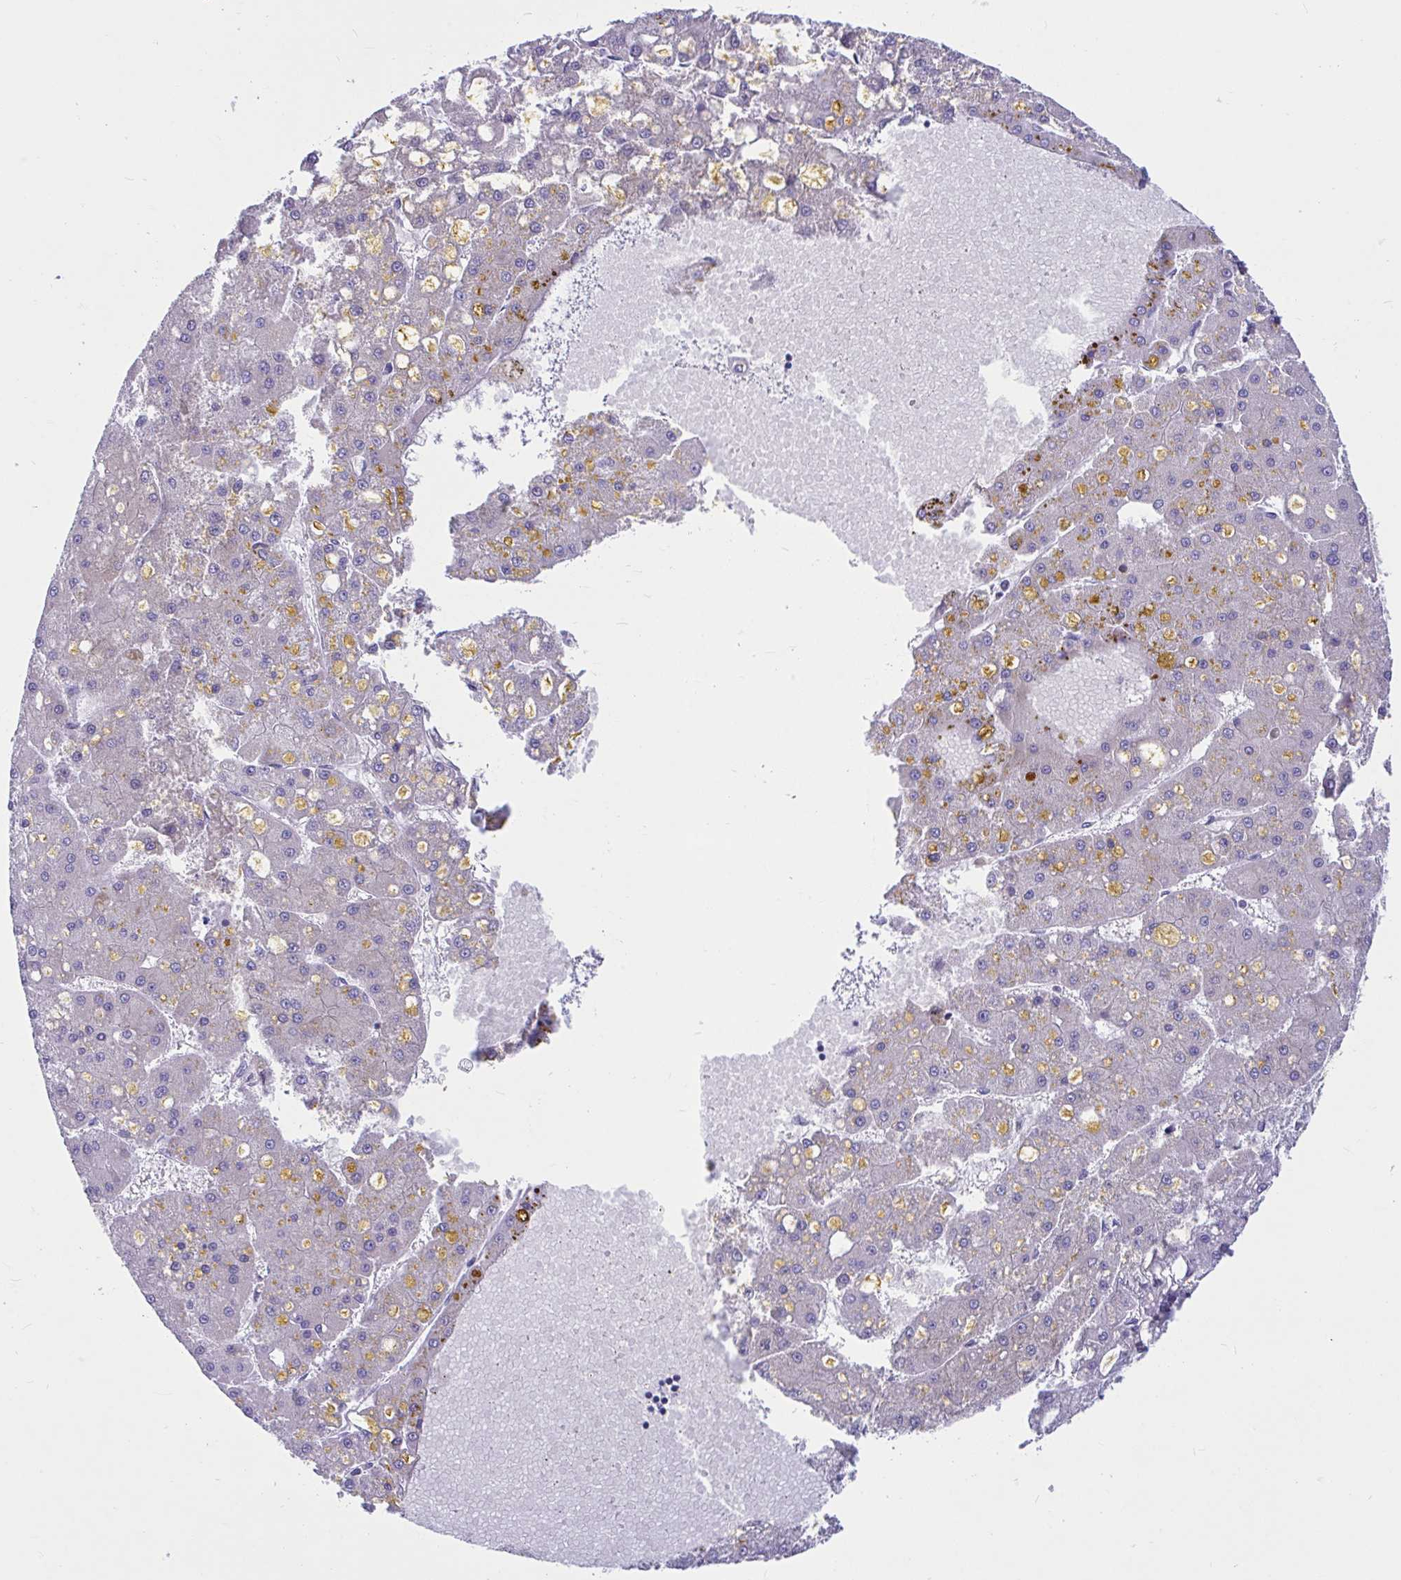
{"staining": {"intensity": "negative", "quantity": "none", "location": "none"}, "tissue": "liver cancer", "cell_type": "Tumor cells", "image_type": "cancer", "snomed": [{"axis": "morphology", "description": "Carcinoma, Hepatocellular, NOS"}, {"axis": "topography", "description": "Liver"}], "caption": "Immunohistochemistry photomicrograph of liver cancer stained for a protein (brown), which reveals no positivity in tumor cells.", "gene": "WBP1", "patient": {"sex": "male", "age": 67}}